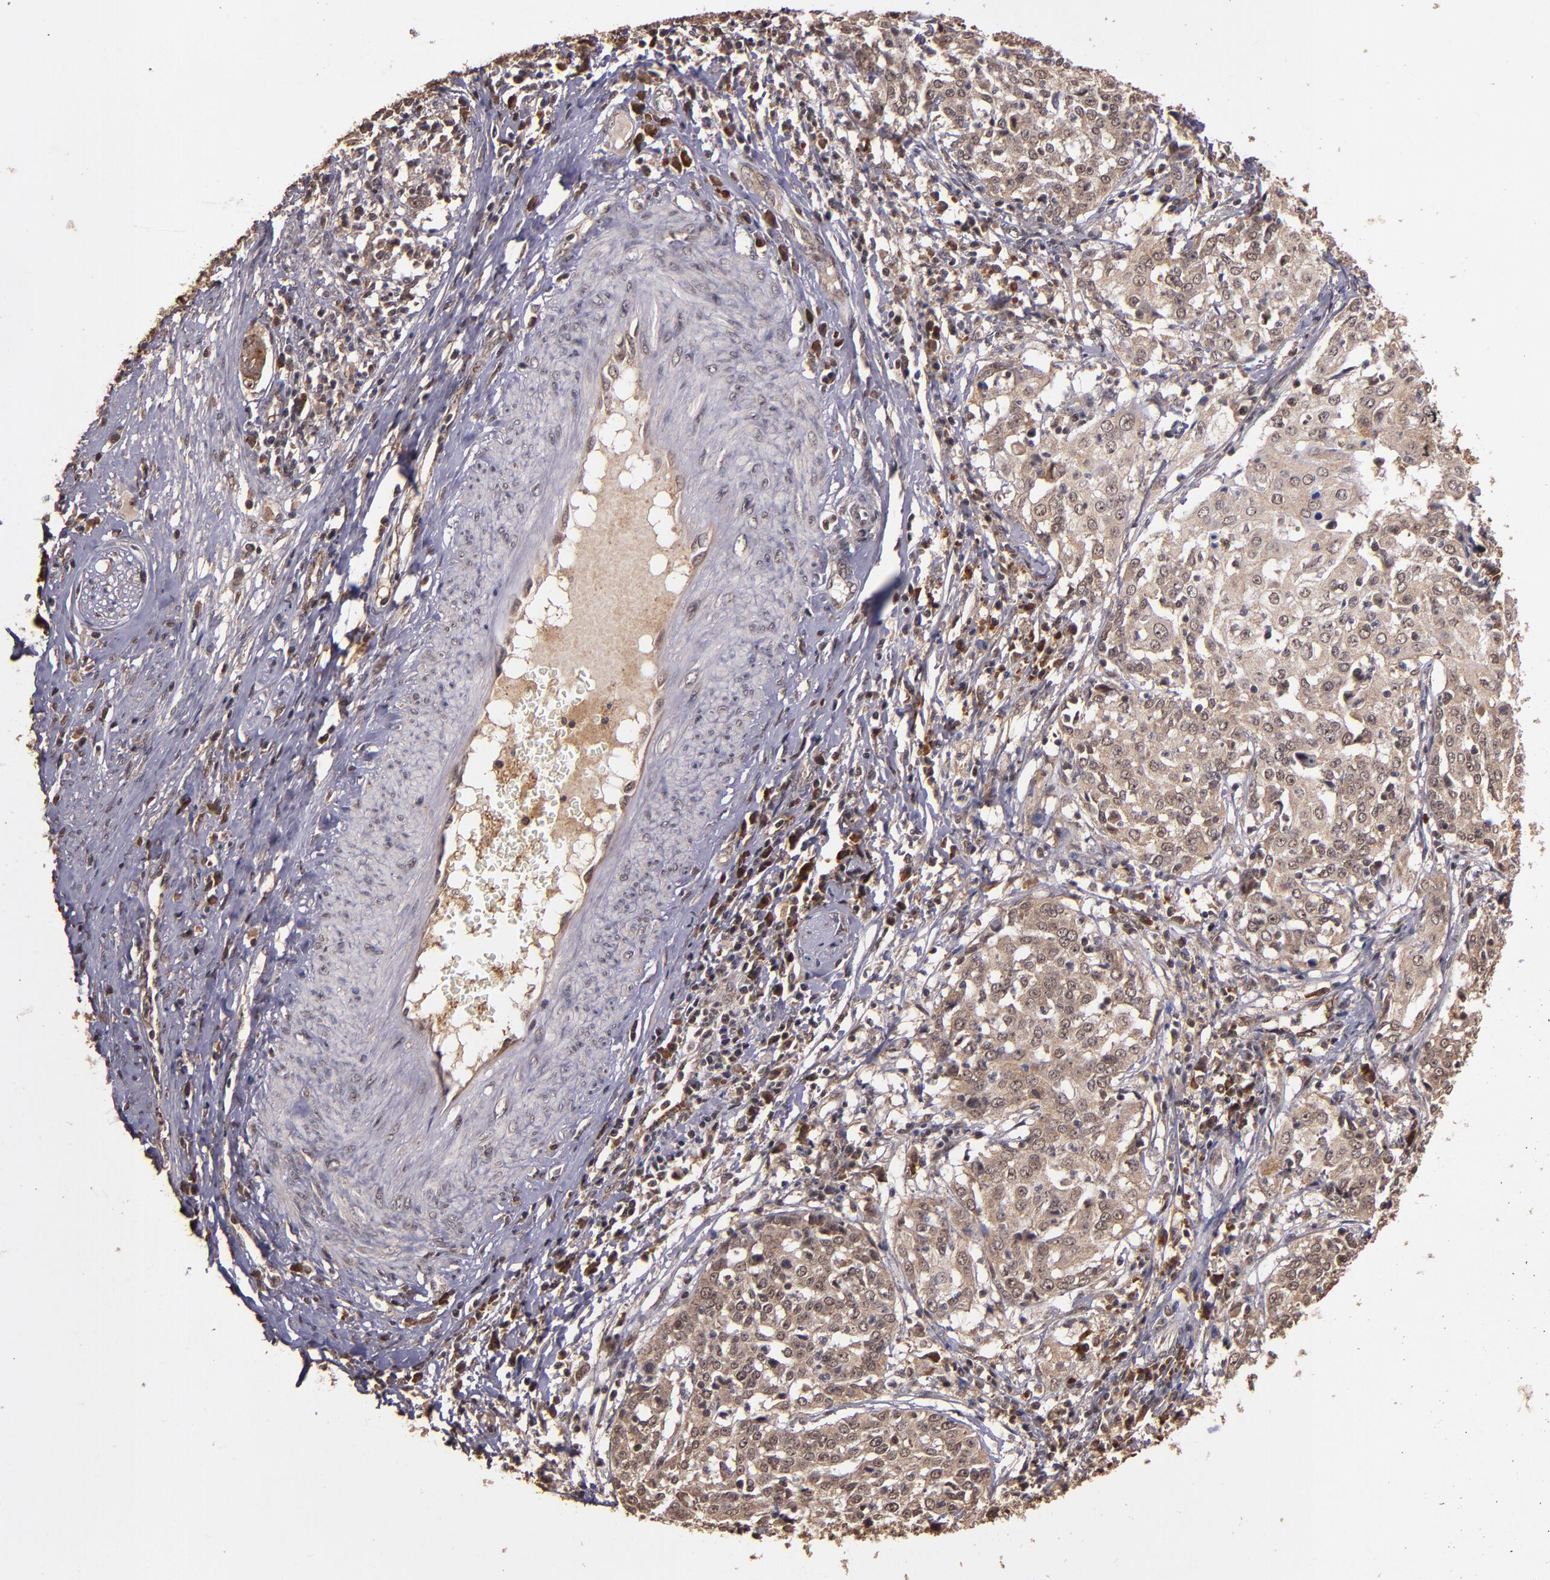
{"staining": {"intensity": "moderate", "quantity": ">75%", "location": "cytoplasmic/membranous"}, "tissue": "cervical cancer", "cell_type": "Tumor cells", "image_type": "cancer", "snomed": [{"axis": "morphology", "description": "Squamous cell carcinoma, NOS"}, {"axis": "topography", "description": "Cervix"}], "caption": "Immunohistochemistry (IHC) micrograph of human cervical cancer (squamous cell carcinoma) stained for a protein (brown), which displays medium levels of moderate cytoplasmic/membranous expression in approximately >75% of tumor cells.", "gene": "RIOK3", "patient": {"sex": "female", "age": 39}}